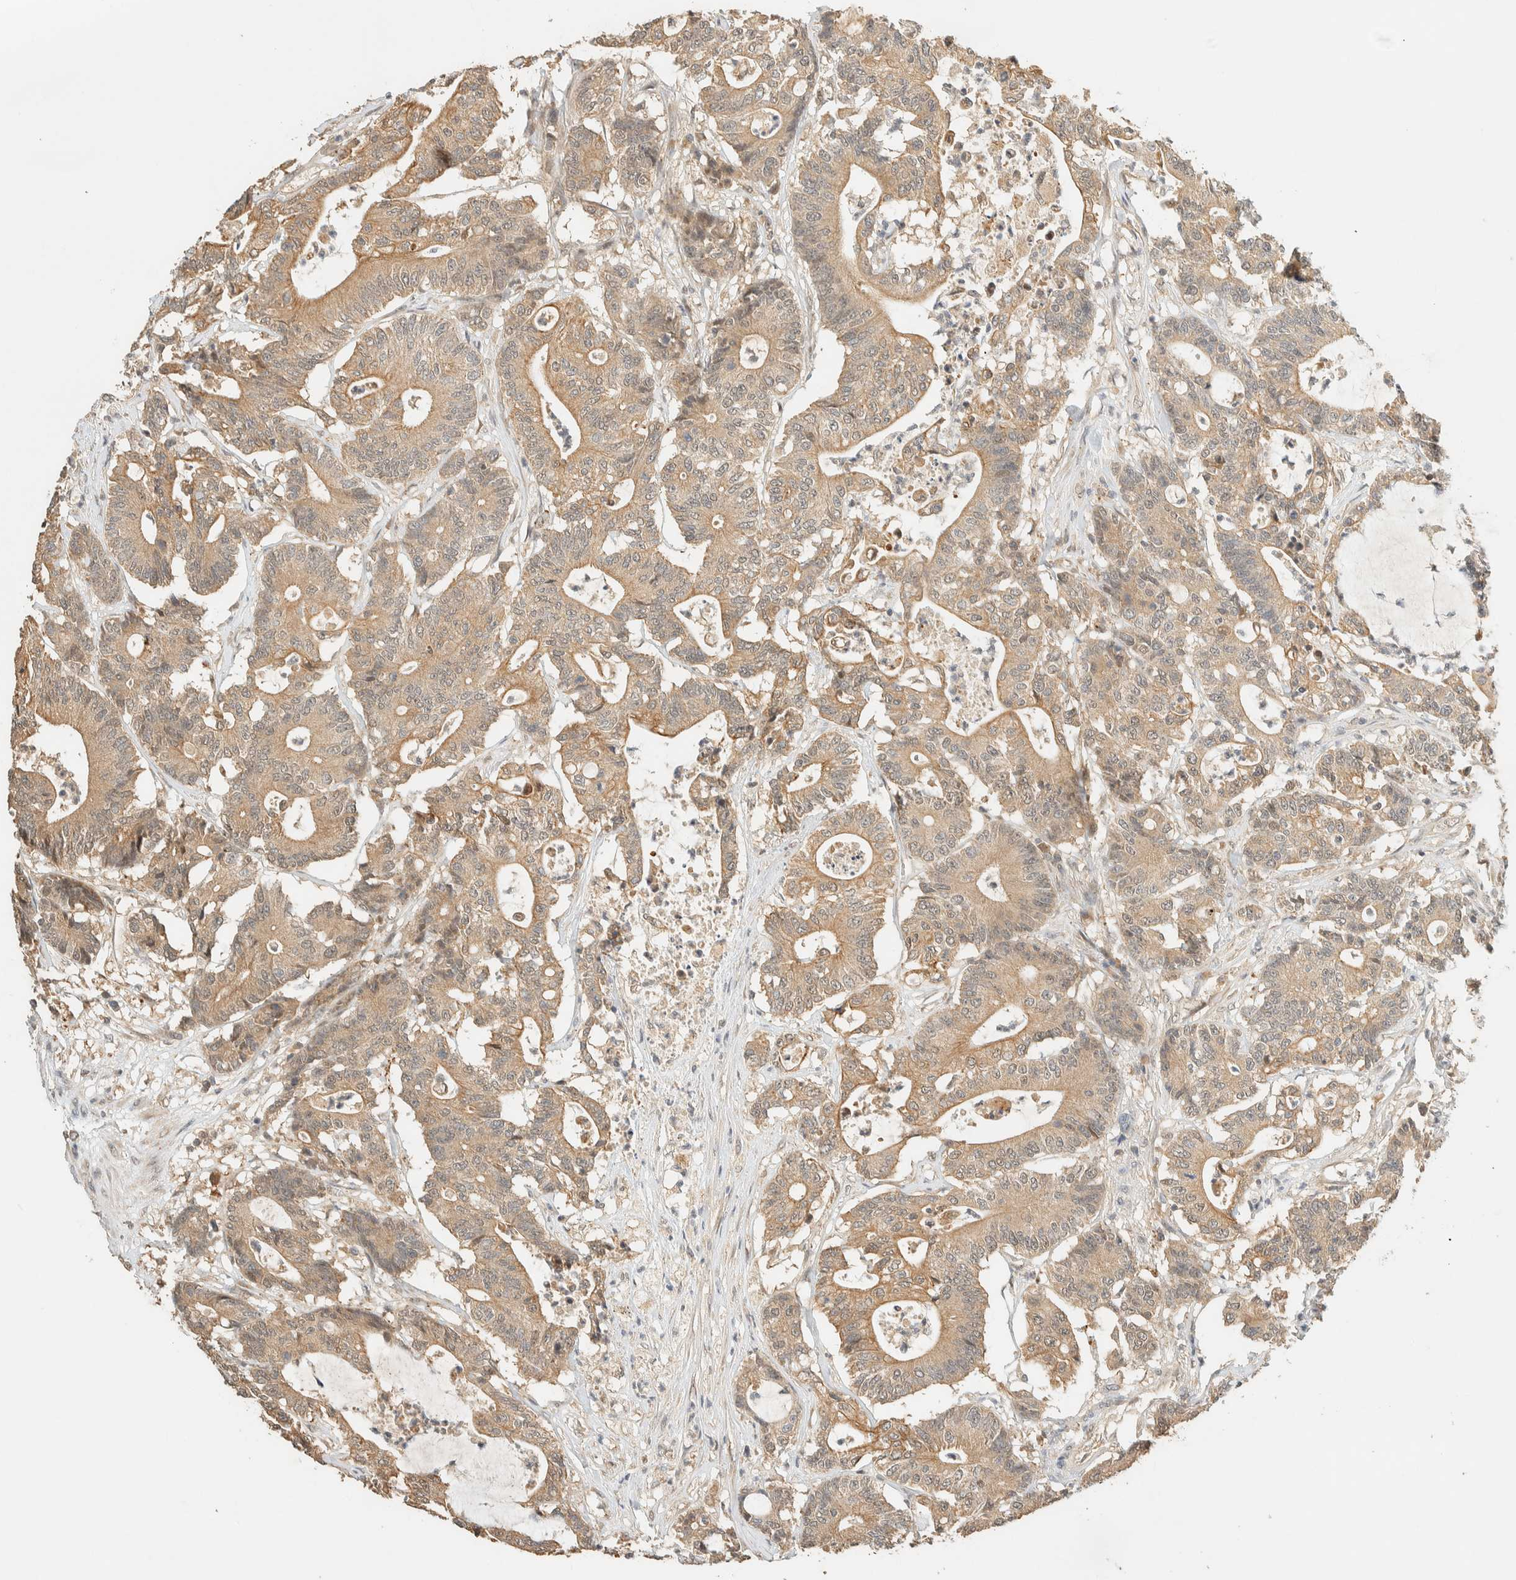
{"staining": {"intensity": "weak", "quantity": ">75%", "location": "cytoplasmic/membranous"}, "tissue": "colorectal cancer", "cell_type": "Tumor cells", "image_type": "cancer", "snomed": [{"axis": "morphology", "description": "Adenocarcinoma, NOS"}, {"axis": "topography", "description": "Colon"}], "caption": "This micrograph reveals IHC staining of colorectal adenocarcinoma, with low weak cytoplasmic/membranous positivity in about >75% of tumor cells.", "gene": "ZBTB34", "patient": {"sex": "female", "age": 84}}